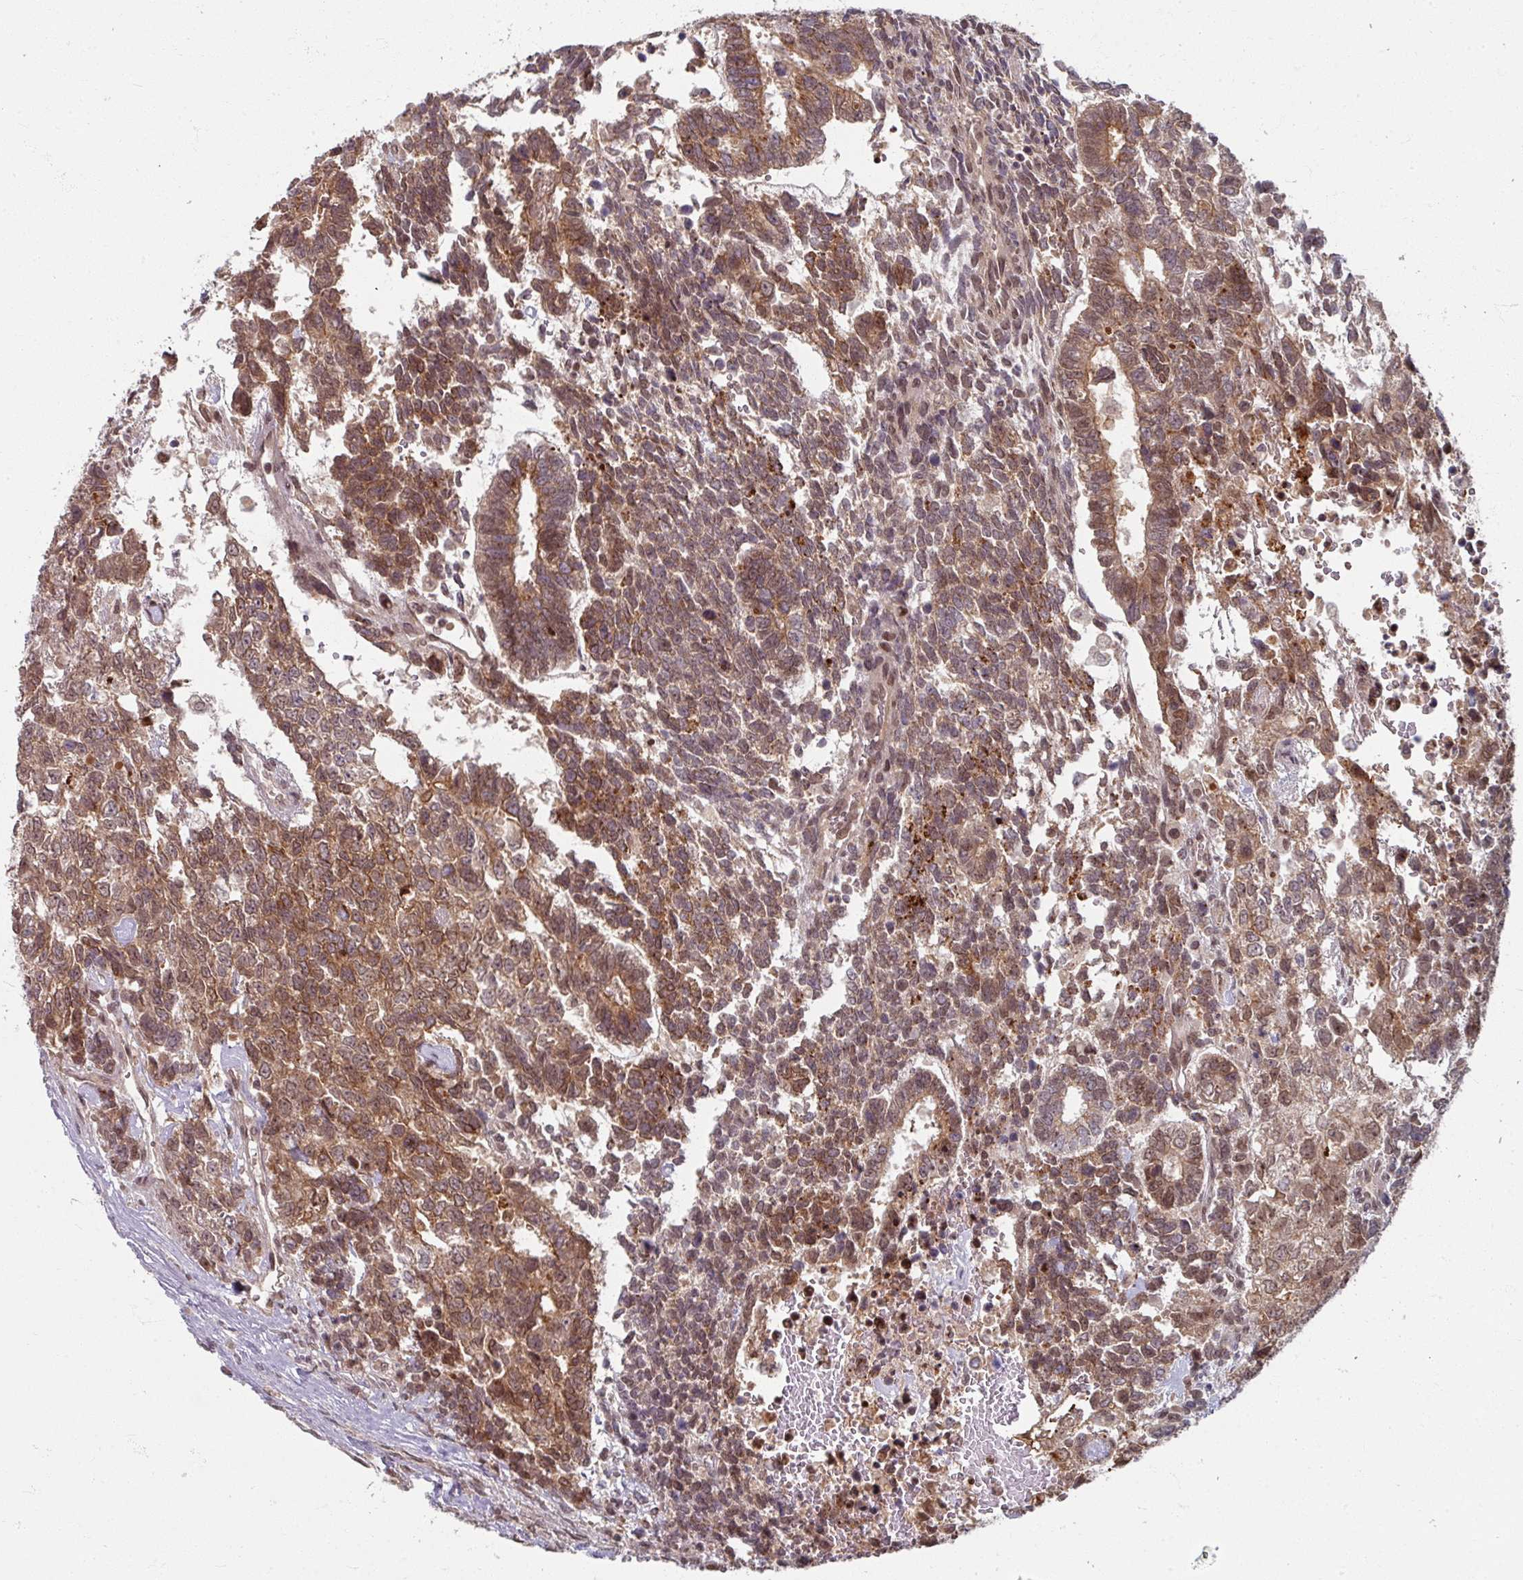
{"staining": {"intensity": "moderate", "quantity": ">75%", "location": "cytoplasmic/membranous,nuclear"}, "tissue": "testis cancer", "cell_type": "Tumor cells", "image_type": "cancer", "snomed": [{"axis": "morphology", "description": "Carcinoma, Embryonal, NOS"}, {"axis": "topography", "description": "Testis"}], "caption": "Brown immunohistochemical staining in testis cancer (embryonal carcinoma) displays moderate cytoplasmic/membranous and nuclear staining in about >75% of tumor cells. (DAB IHC with brightfield microscopy, high magnification).", "gene": "KLC3", "patient": {"sex": "male", "age": 23}}